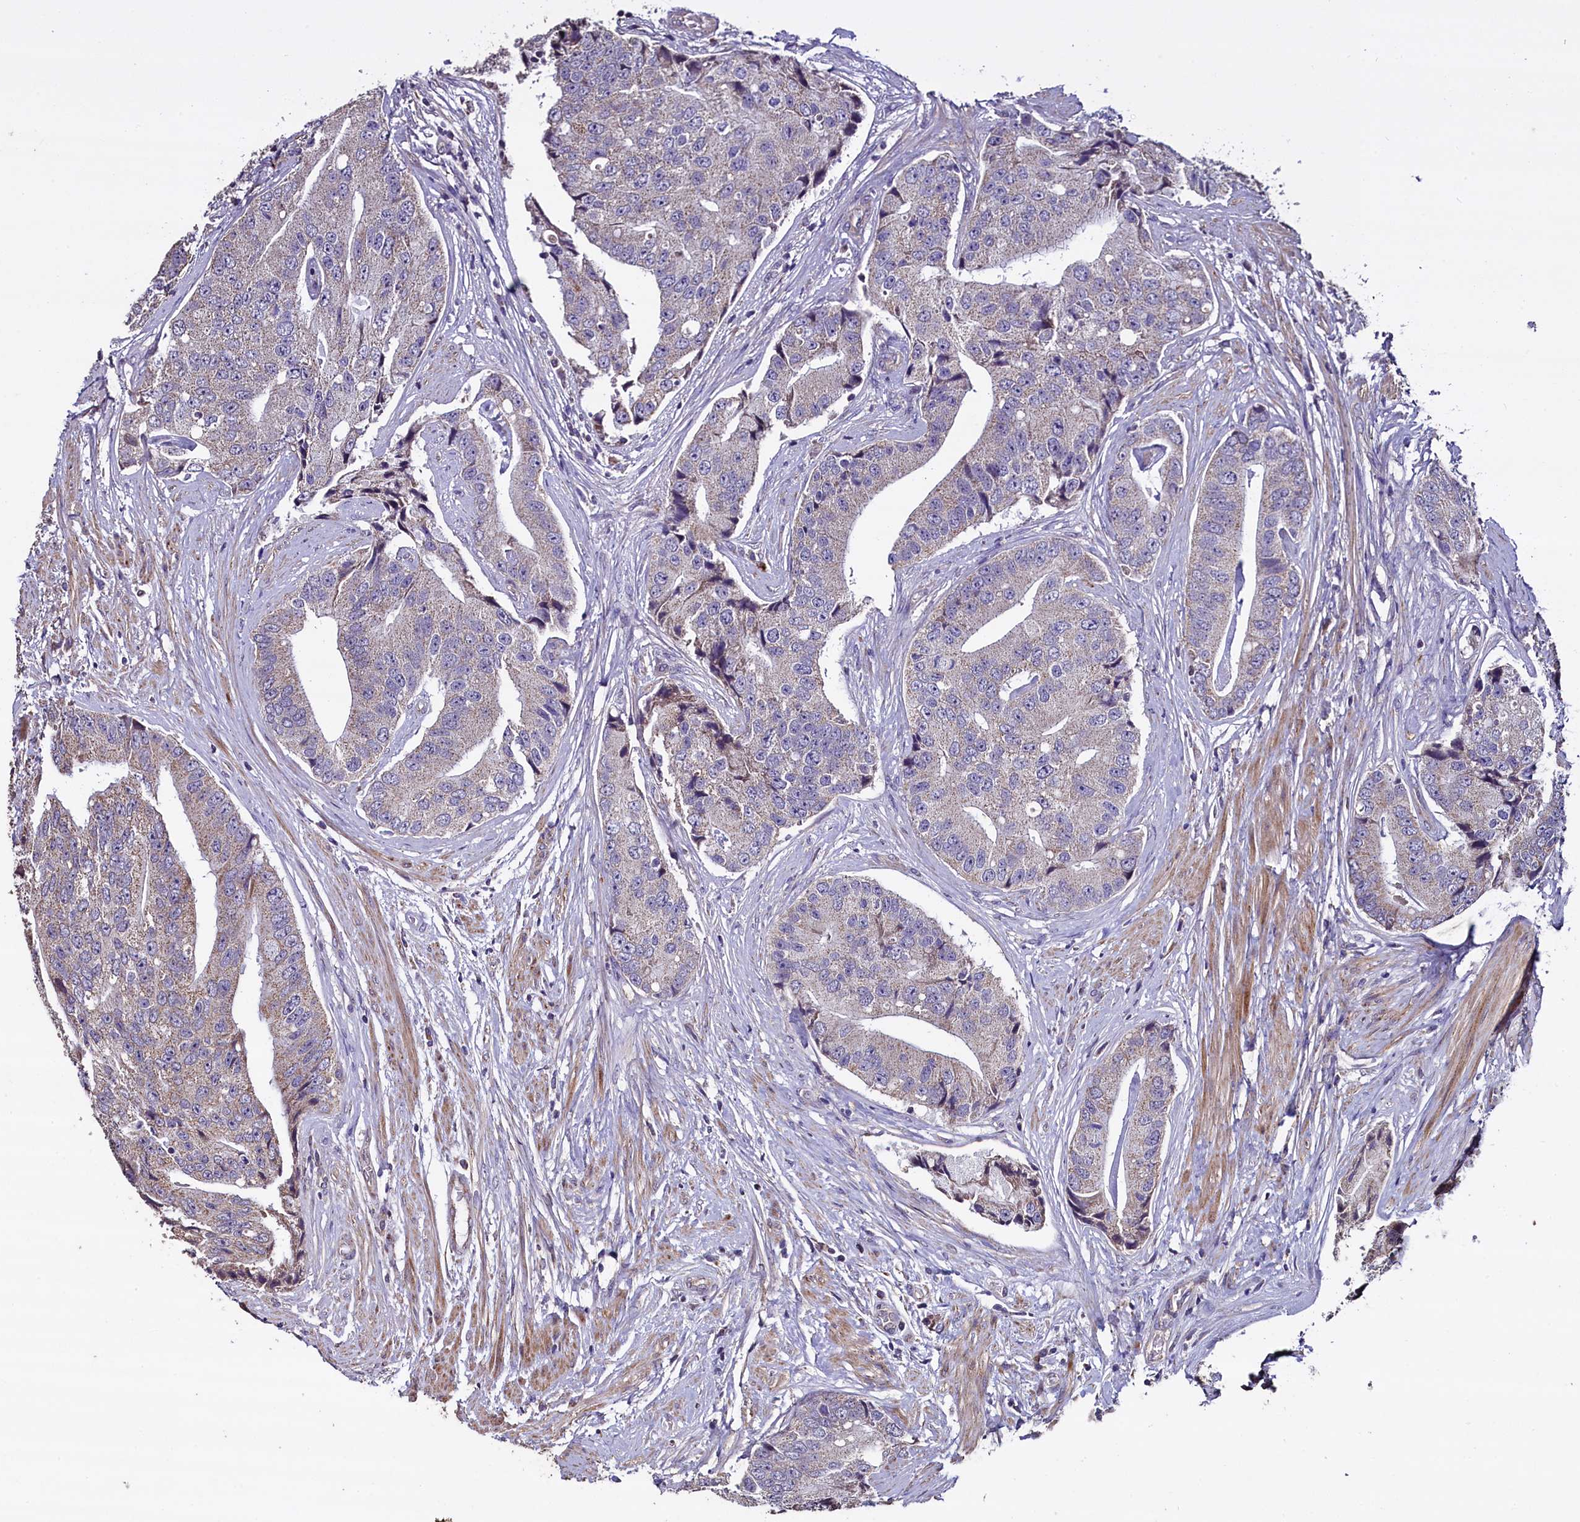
{"staining": {"intensity": "weak", "quantity": "25%-75%", "location": "cytoplasmic/membranous"}, "tissue": "prostate cancer", "cell_type": "Tumor cells", "image_type": "cancer", "snomed": [{"axis": "morphology", "description": "Adenocarcinoma, High grade"}, {"axis": "topography", "description": "Prostate"}], "caption": "Protein expression by IHC demonstrates weak cytoplasmic/membranous positivity in approximately 25%-75% of tumor cells in prostate high-grade adenocarcinoma.", "gene": "COQ9", "patient": {"sex": "male", "age": 70}}